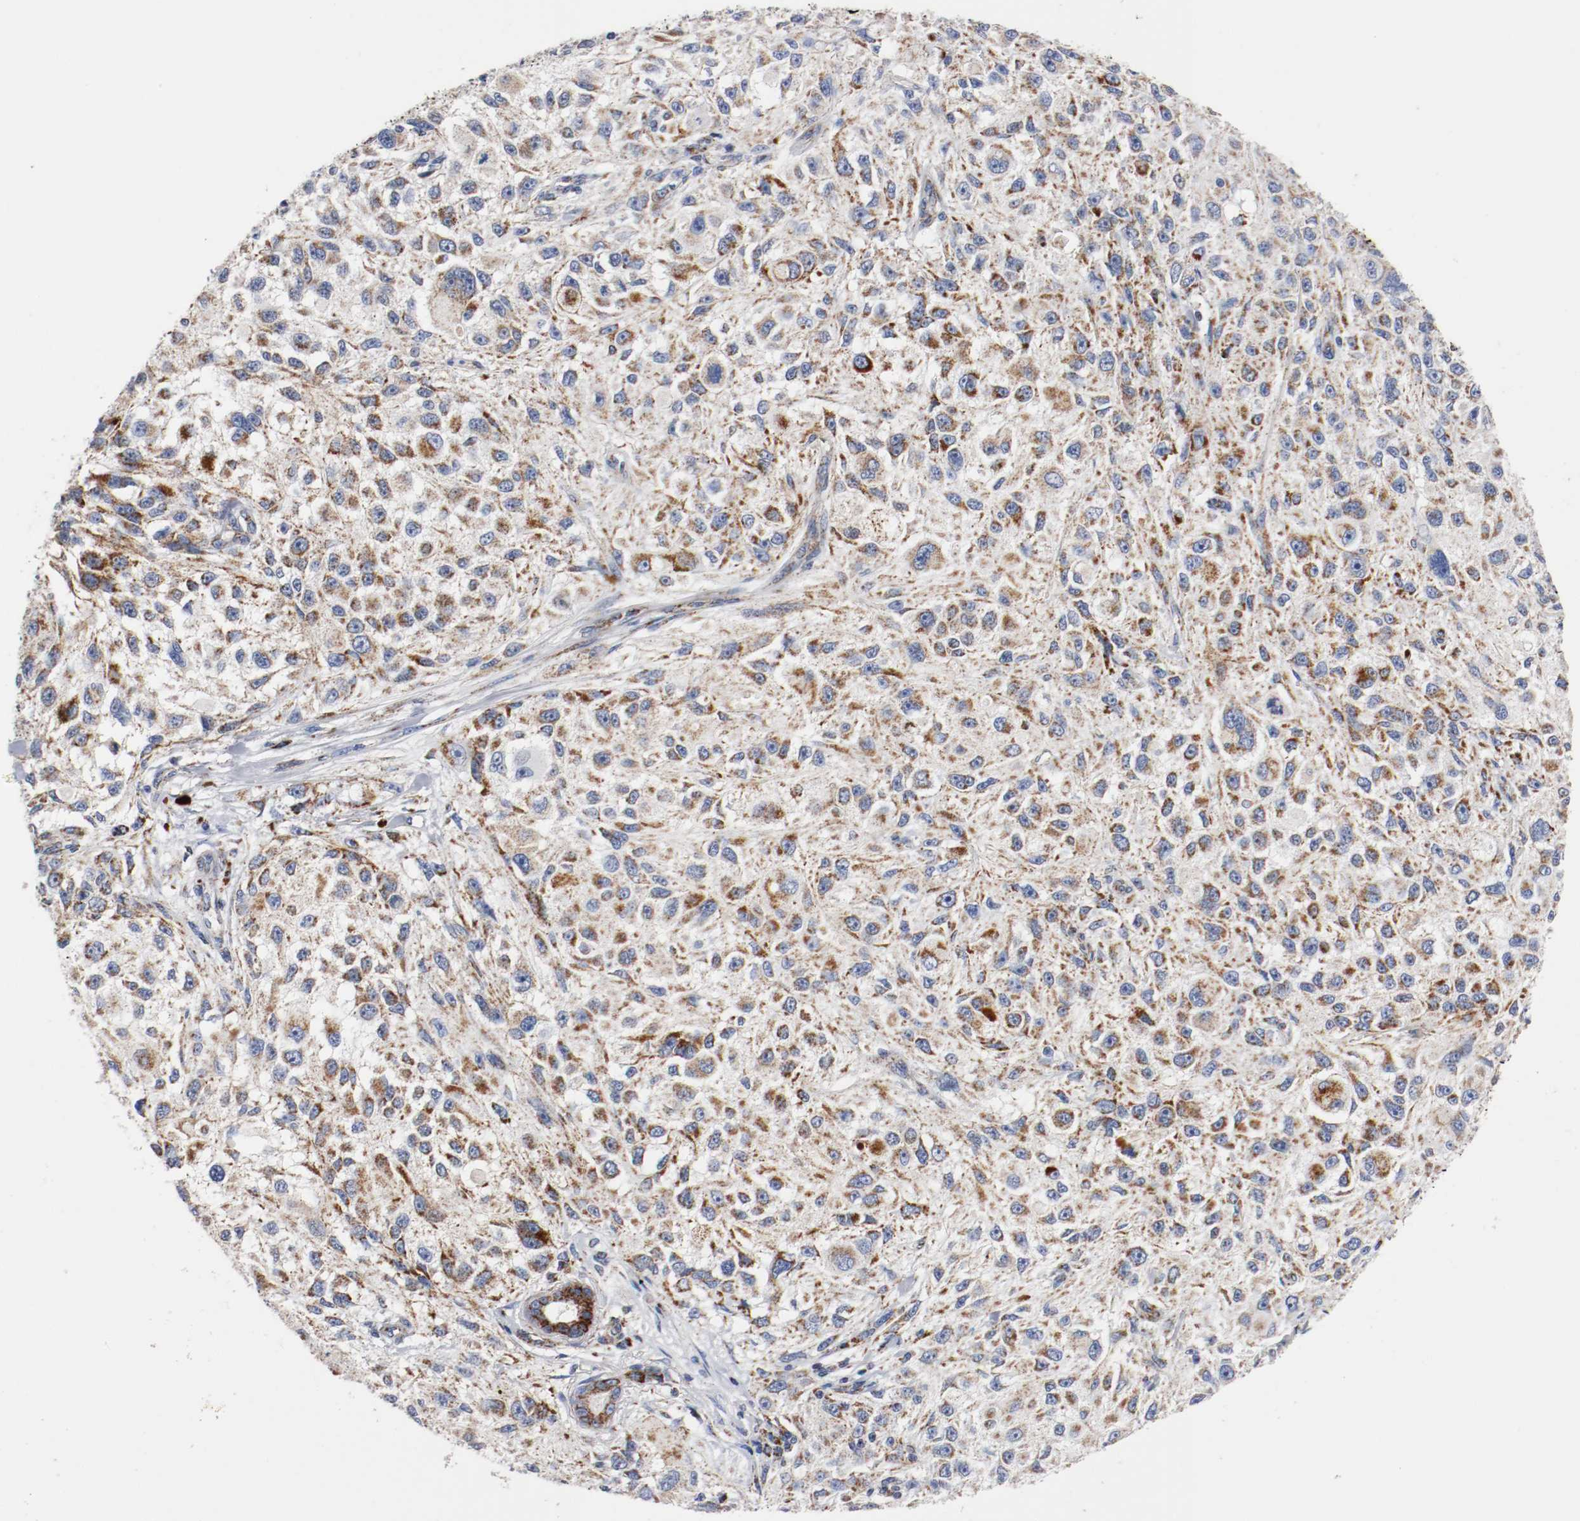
{"staining": {"intensity": "moderate", "quantity": ">75%", "location": "cytoplasmic/membranous"}, "tissue": "melanoma", "cell_type": "Tumor cells", "image_type": "cancer", "snomed": [{"axis": "morphology", "description": "Necrosis, NOS"}, {"axis": "morphology", "description": "Malignant melanoma, NOS"}, {"axis": "topography", "description": "Skin"}], "caption": "Malignant melanoma stained with DAB (3,3'-diaminobenzidine) immunohistochemistry (IHC) reveals medium levels of moderate cytoplasmic/membranous expression in approximately >75% of tumor cells. (brown staining indicates protein expression, while blue staining denotes nuclei).", "gene": "TUBD1", "patient": {"sex": "female", "age": 87}}